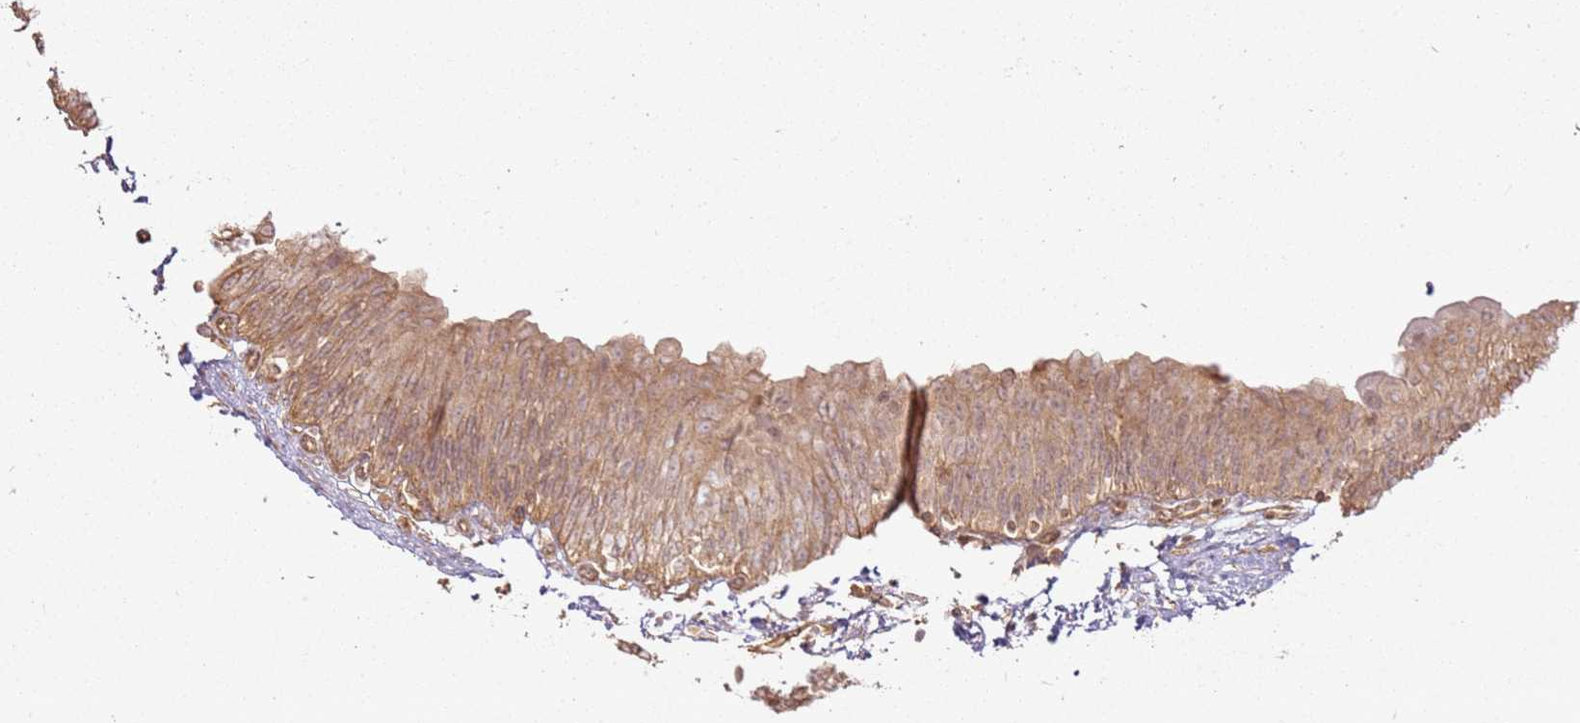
{"staining": {"intensity": "moderate", "quantity": ">75%", "location": "cytoplasmic/membranous"}, "tissue": "urinary bladder", "cell_type": "Urothelial cells", "image_type": "normal", "snomed": [{"axis": "morphology", "description": "Normal tissue, NOS"}, {"axis": "topography", "description": "Urinary bladder"}], "caption": "A medium amount of moderate cytoplasmic/membranous positivity is present in approximately >75% of urothelial cells in normal urinary bladder. Nuclei are stained in blue.", "gene": "ZNF776", "patient": {"sex": "male", "age": 51}}